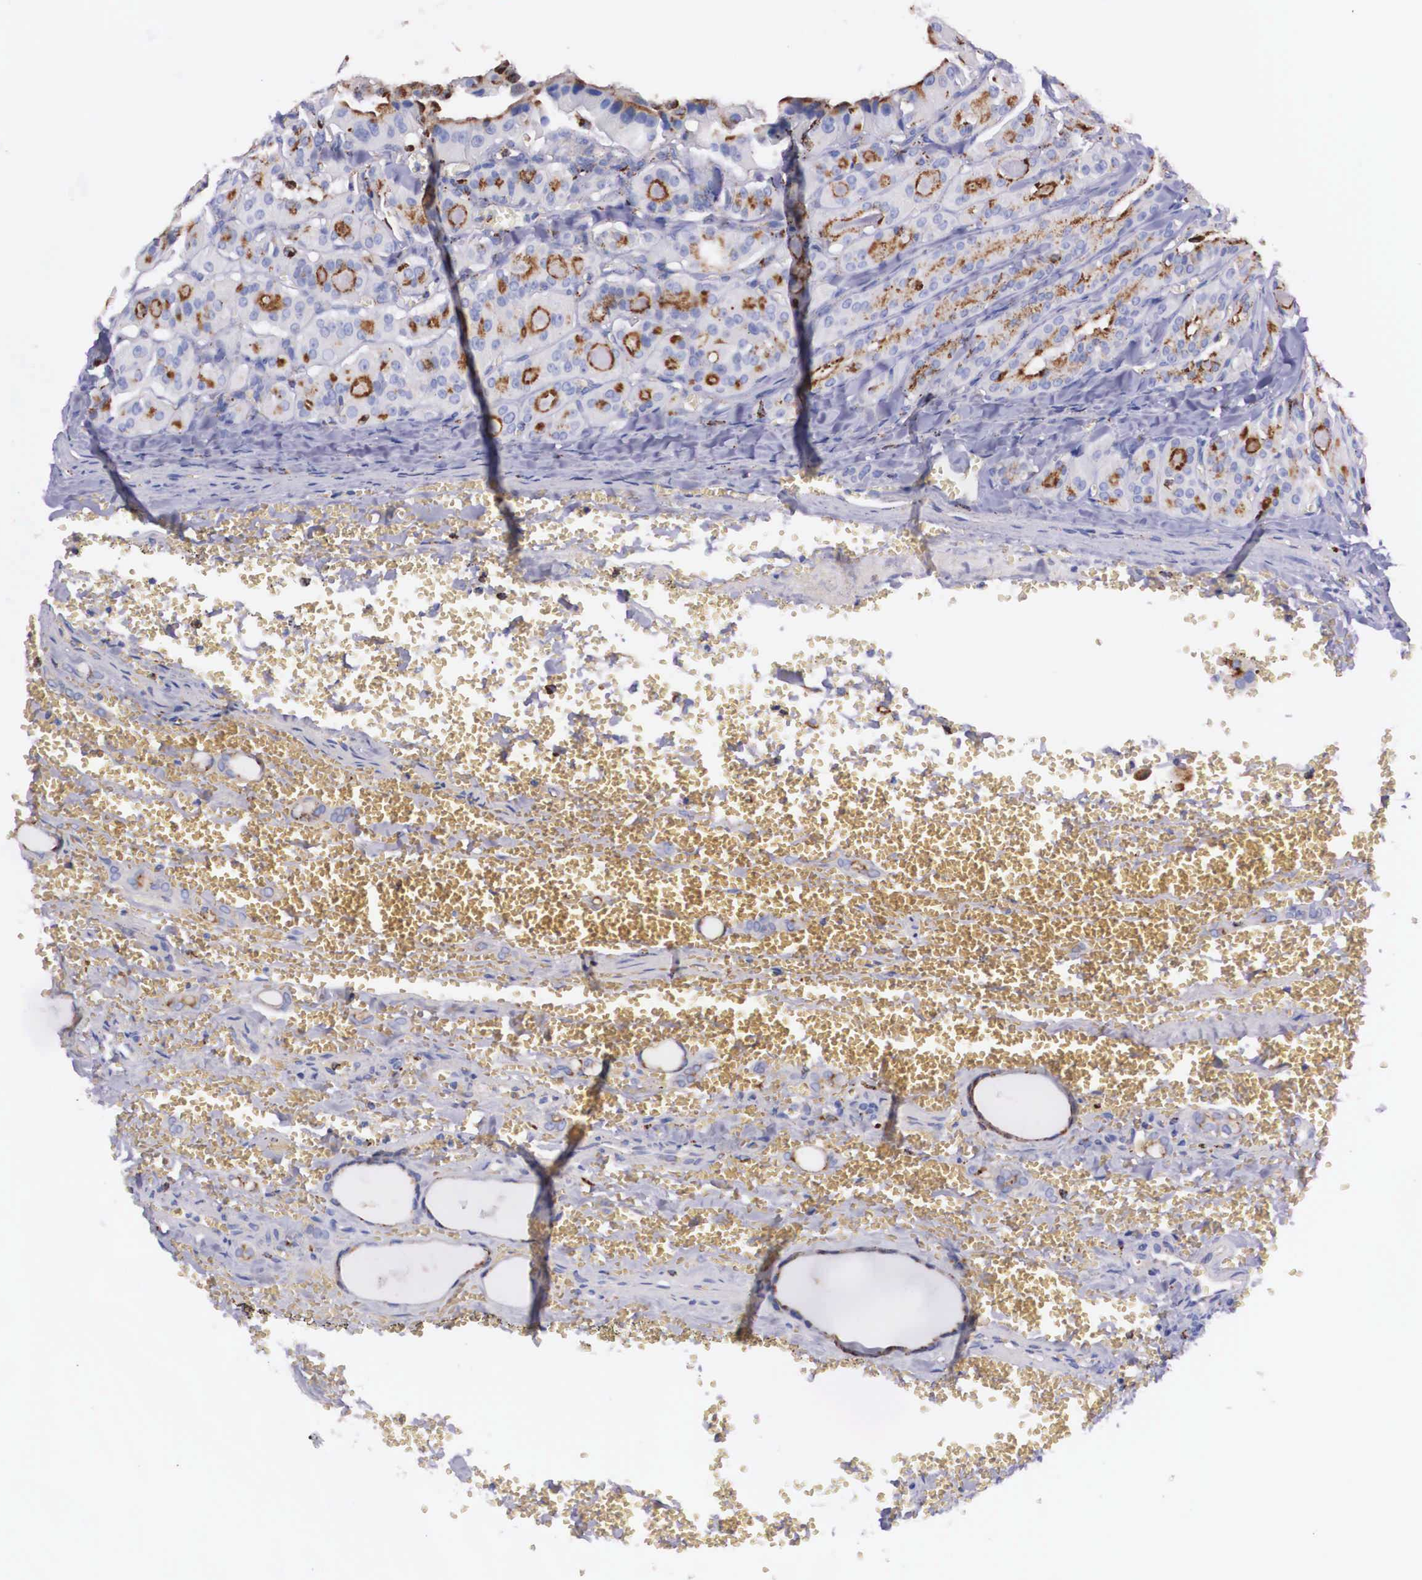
{"staining": {"intensity": "moderate", "quantity": "25%-75%", "location": "cytoplasmic/membranous"}, "tissue": "thyroid cancer", "cell_type": "Tumor cells", "image_type": "cancer", "snomed": [{"axis": "morphology", "description": "Carcinoma, NOS"}, {"axis": "topography", "description": "Thyroid gland"}], "caption": "Thyroid cancer (carcinoma) stained with immunohistochemistry (IHC) exhibits moderate cytoplasmic/membranous positivity in about 25%-75% of tumor cells.", "gene": "NAGA", "patient": {"sex": "male", "age": 76}}